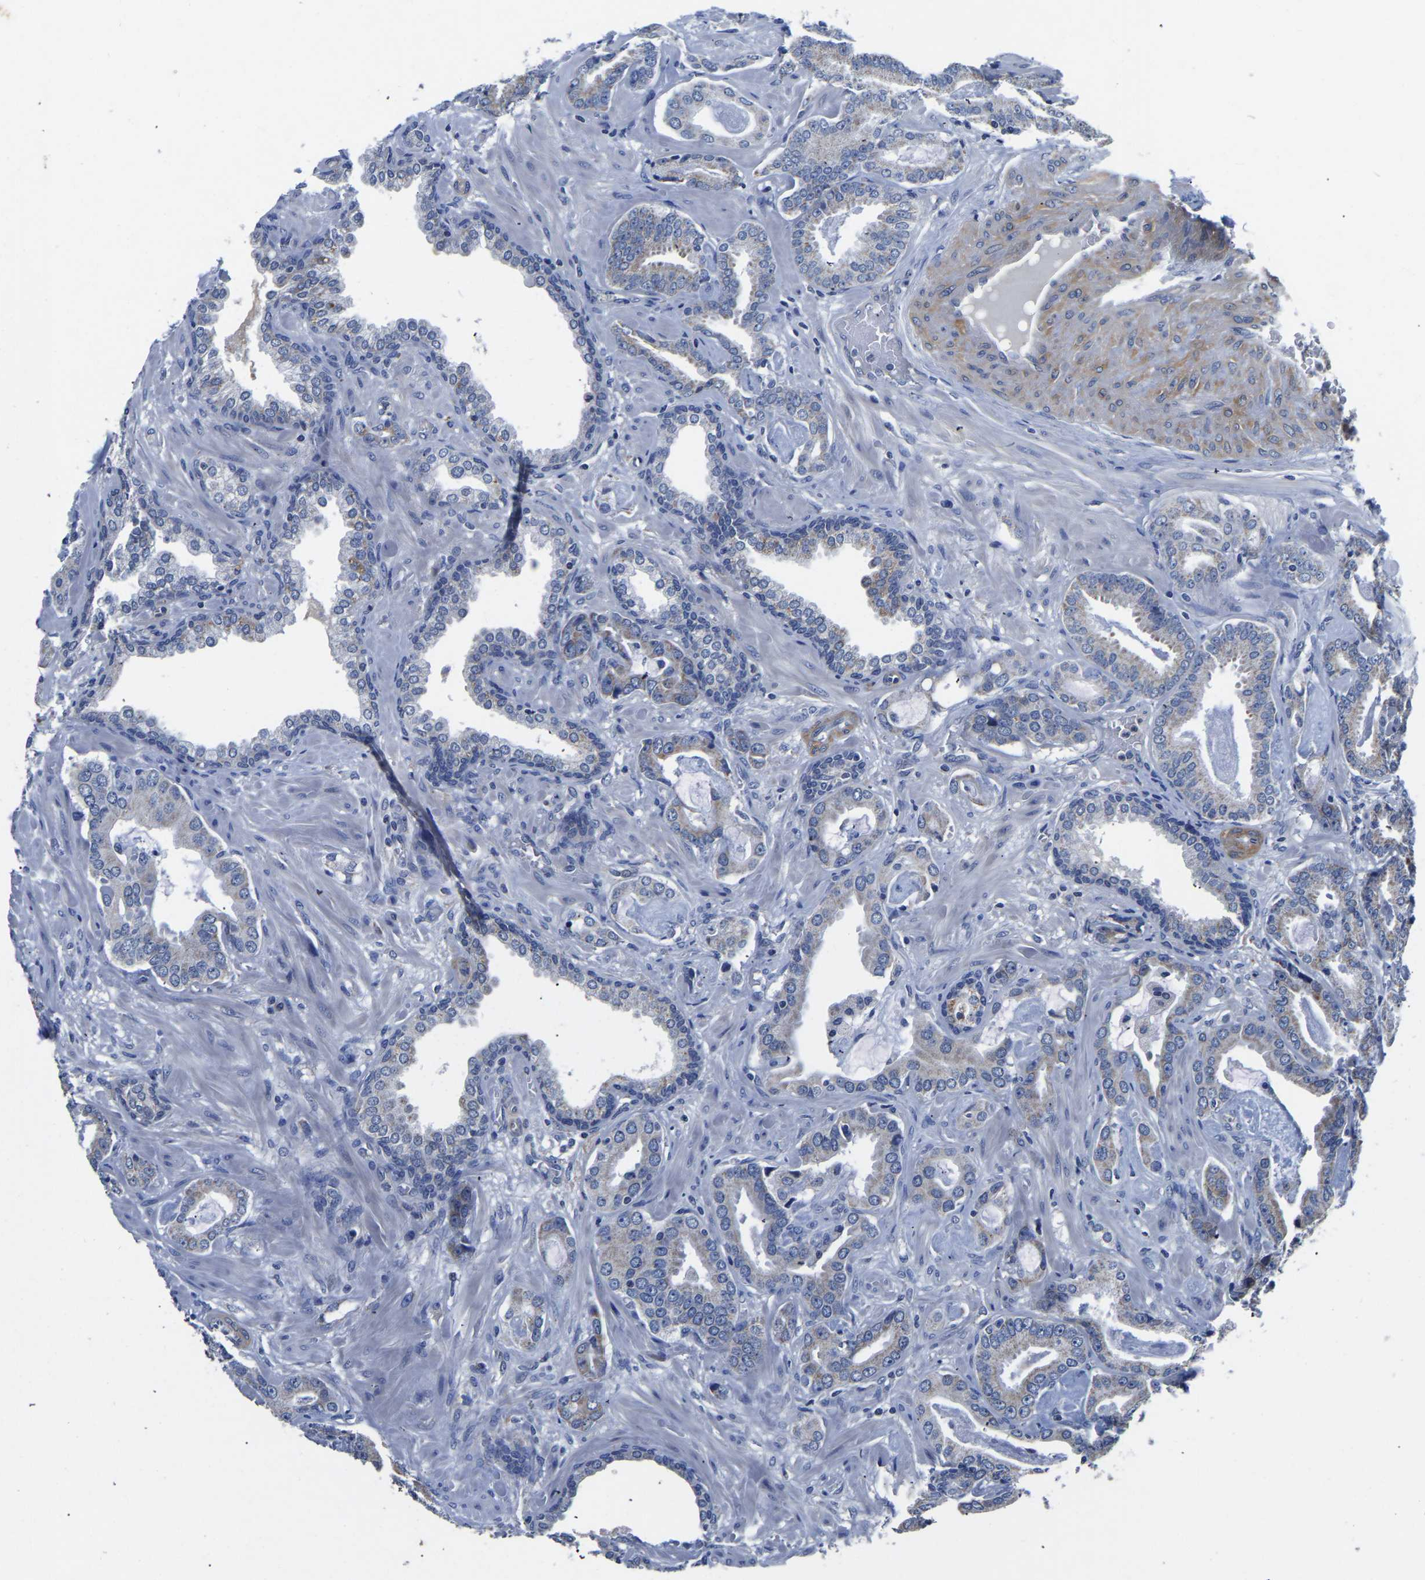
{"staining": {"intensity": "moderate", "quantity": "<25%", "location": "cytoplasmic/membranous"}, "tissue": "prostate cancer", "cell_type": "Tumor cells", "image_type": "cancer", "snomed": [{"axis": "morphology", "description": "Adenocarcinoma, Low grade"}, {"axis": "topography", "description": "Prostate"}], "caption": "Immunohistochemical staining of human adenocarcinoma (low-grade) (prostate) shows moderate cytoplasmic/membranous protein positivity in about <25% of tumor cells.", "gene": "FGD5", "patient": {"sex": "male", "age": 53}}